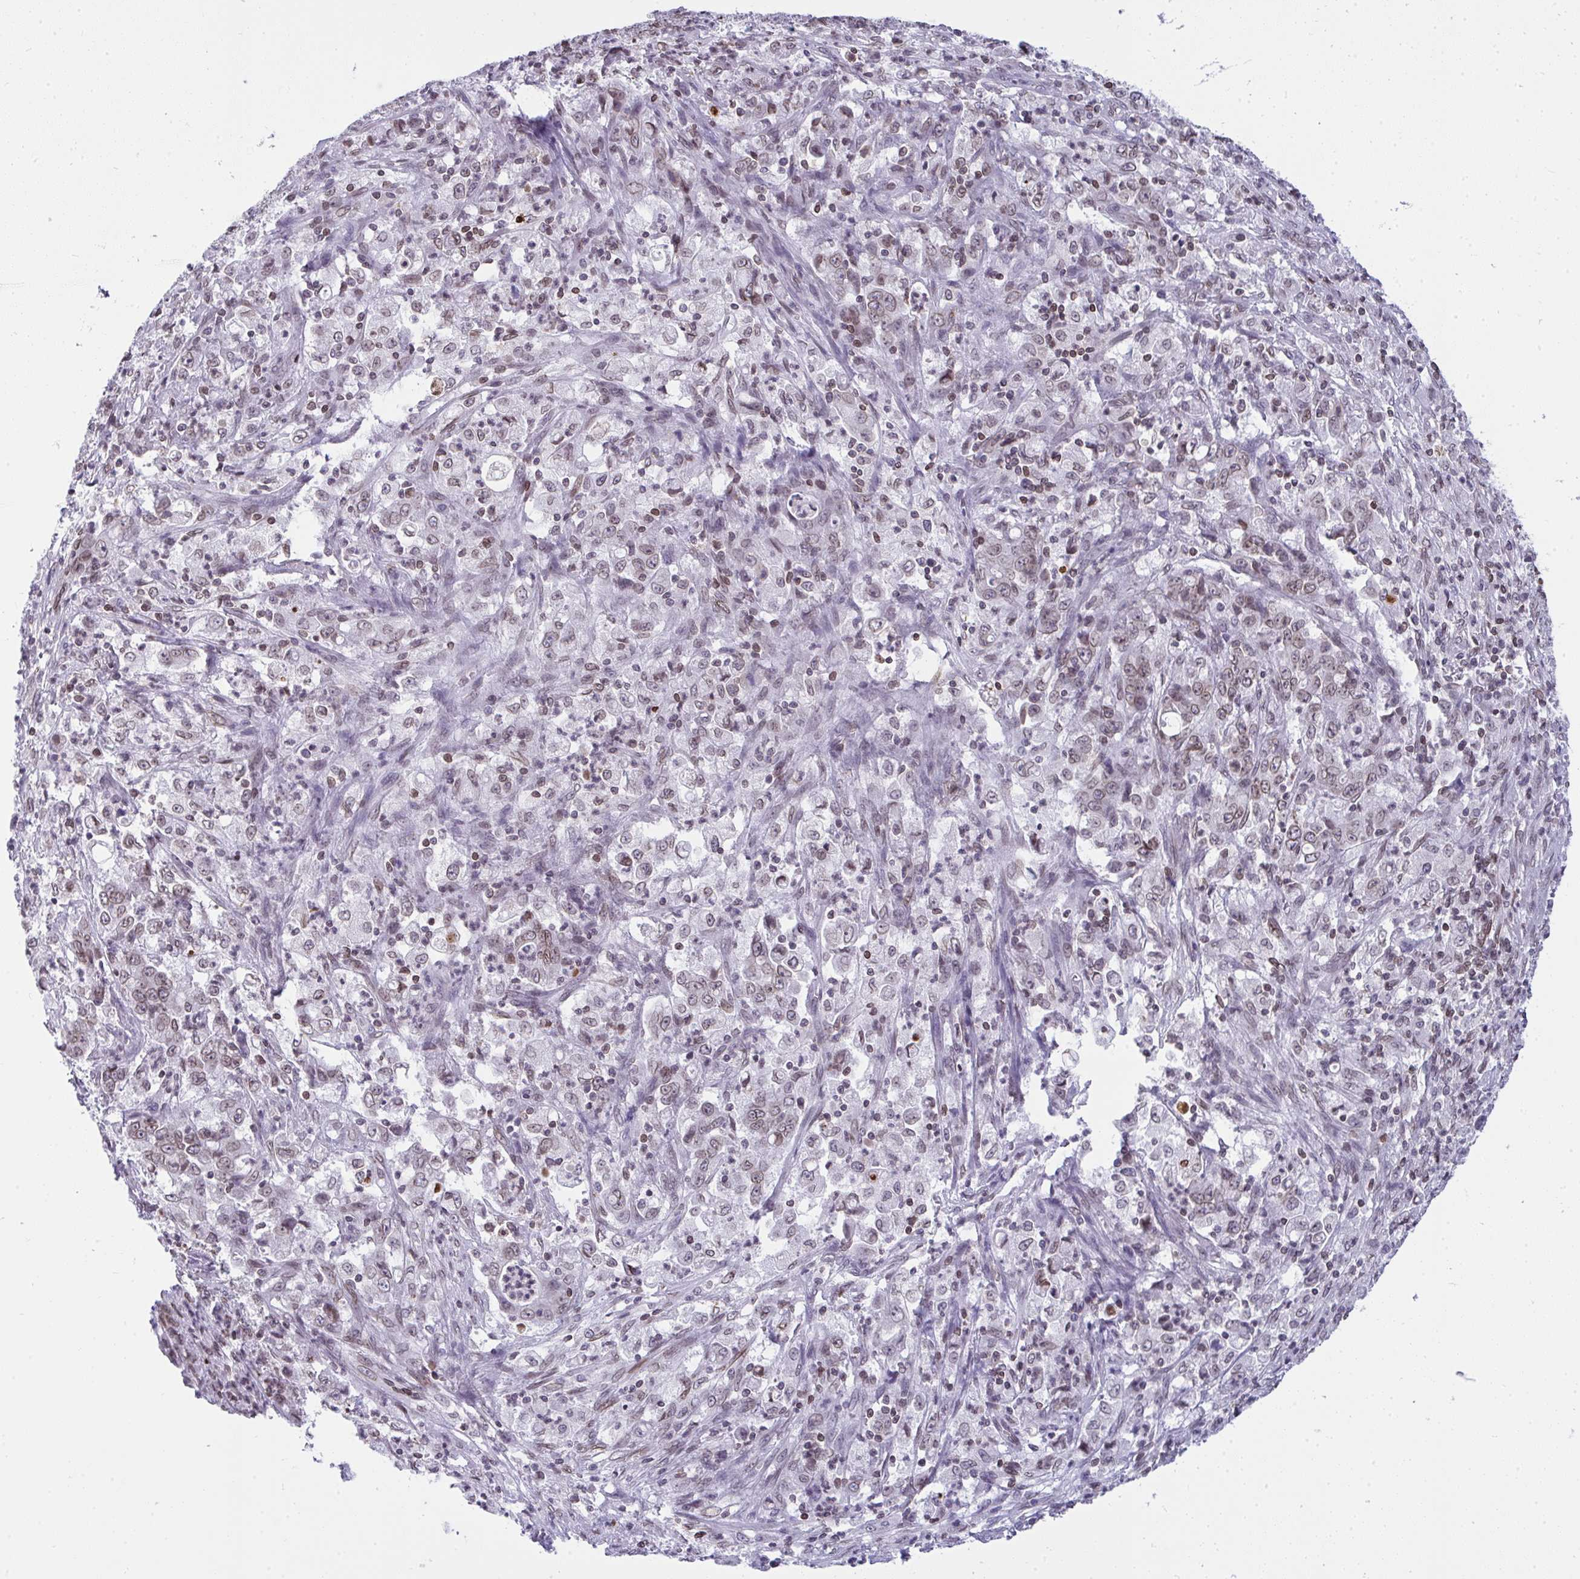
{"staining": {"intensity": "weak", "quantity": "25%-75%", "location": "cytoplasmic/membranous,nuclear"}, "tissue": "stomach cancer", "cell_type": "Tumor cells", "image_type": "cancer", "snomed": [{"axis": "morphology", "description": "Adenocarcinoma, NOS"}, {"axis": "topography", "description": "Stomach, lower"}], "caption": "There is low levels of weak cytoplasmic/membranous and nuclear positivity in tumor cells of stomach adenocarcinoma, as demonstrated by immunohistochemical staining (brown color).", "gene": "LMNB2", "patient": {"sex": "female", "age": 71}}